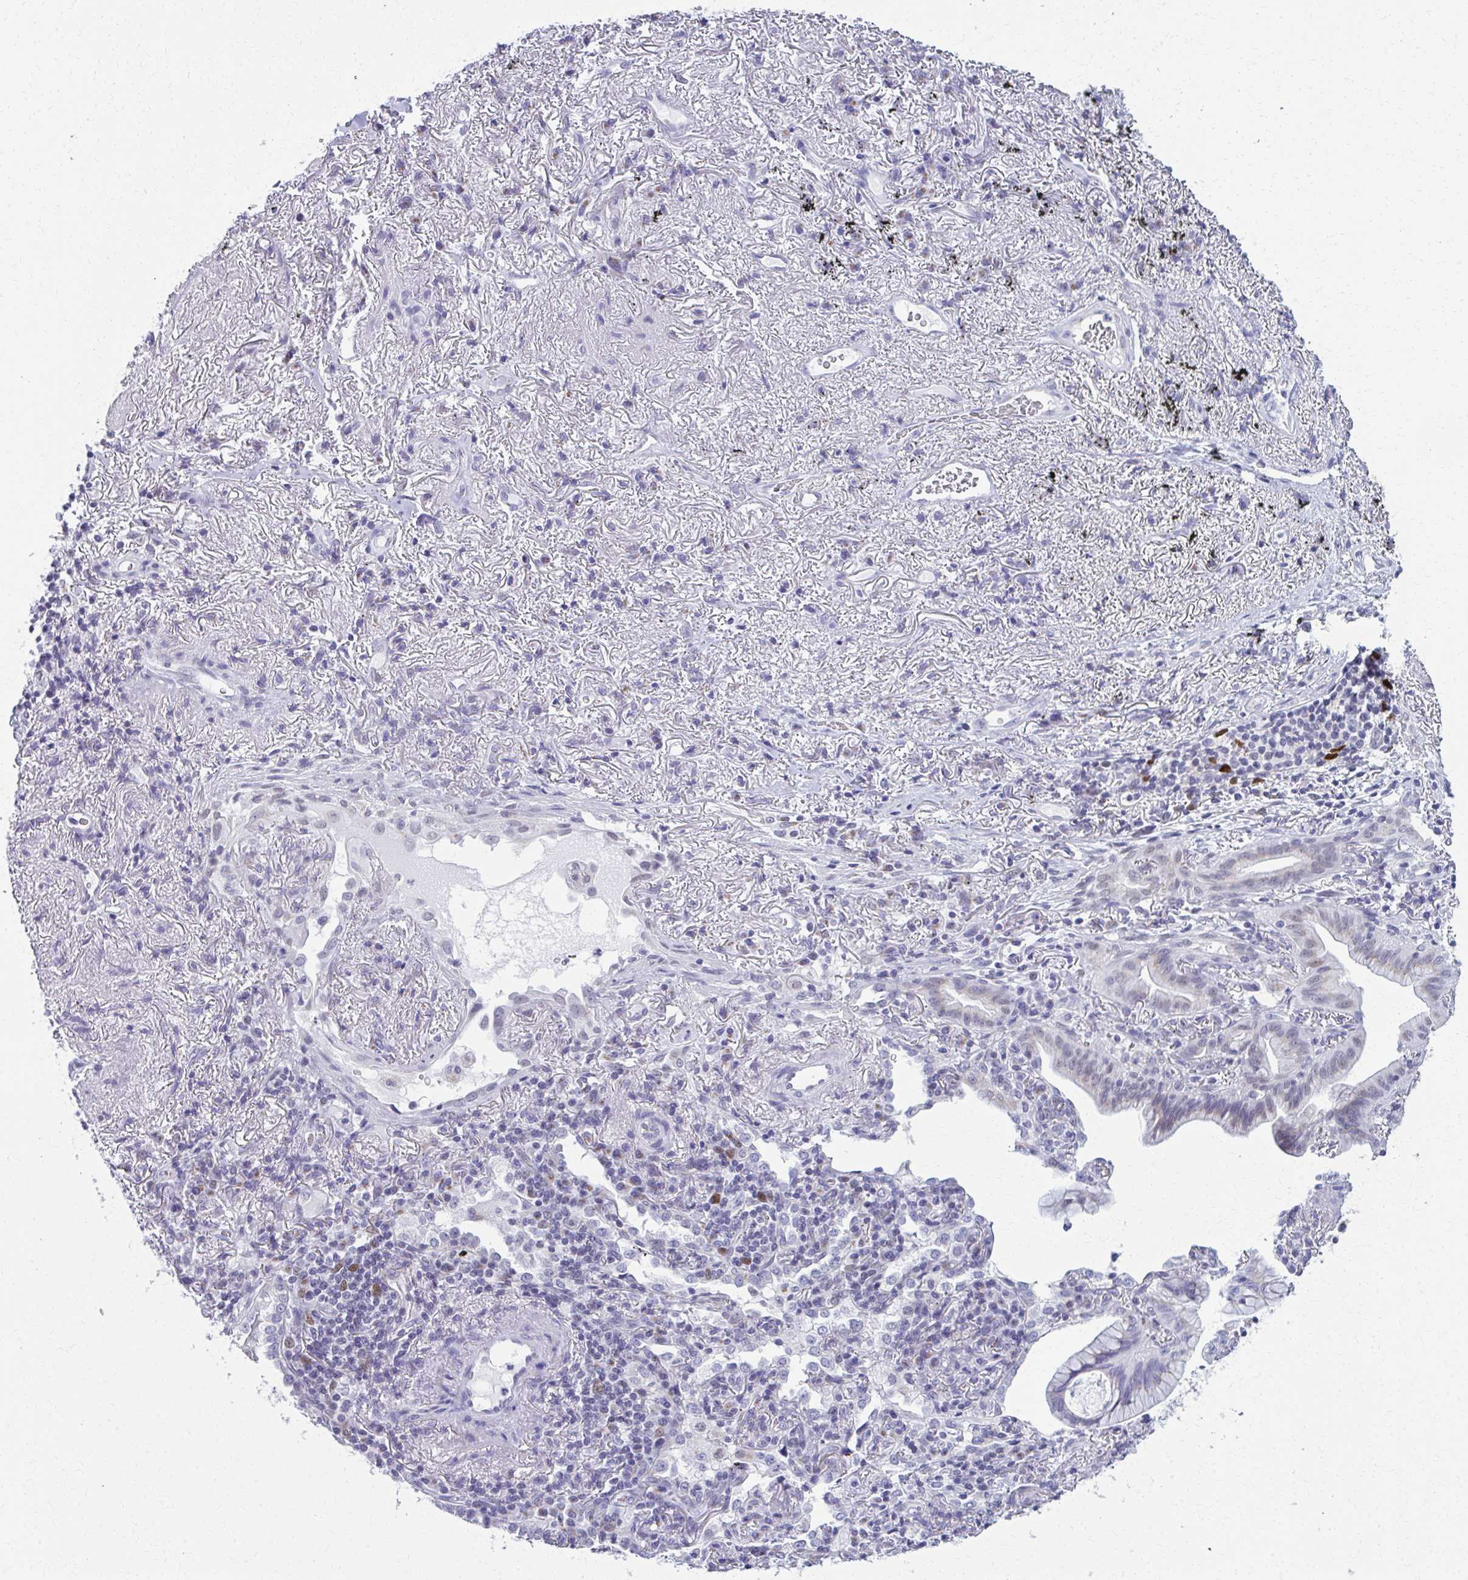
{"staining": {"intensity": "negative", "quantity": "none", "location": "none"}, "tissue": "lung cancer", "cell_type": "Tumor cells", "image_type": "cancer", "snomed": [{"axis": "morphology", "description": "Adenocarcinoma, NOS"}, {"axis": "topography", "description": "Lung"}], "caption": "Histopathology image shows no protein staining in tumor cells of lung adenocarcinoma tissue.", "gene": "SCLY", "patient": {"sex": "male", "age": 77}}